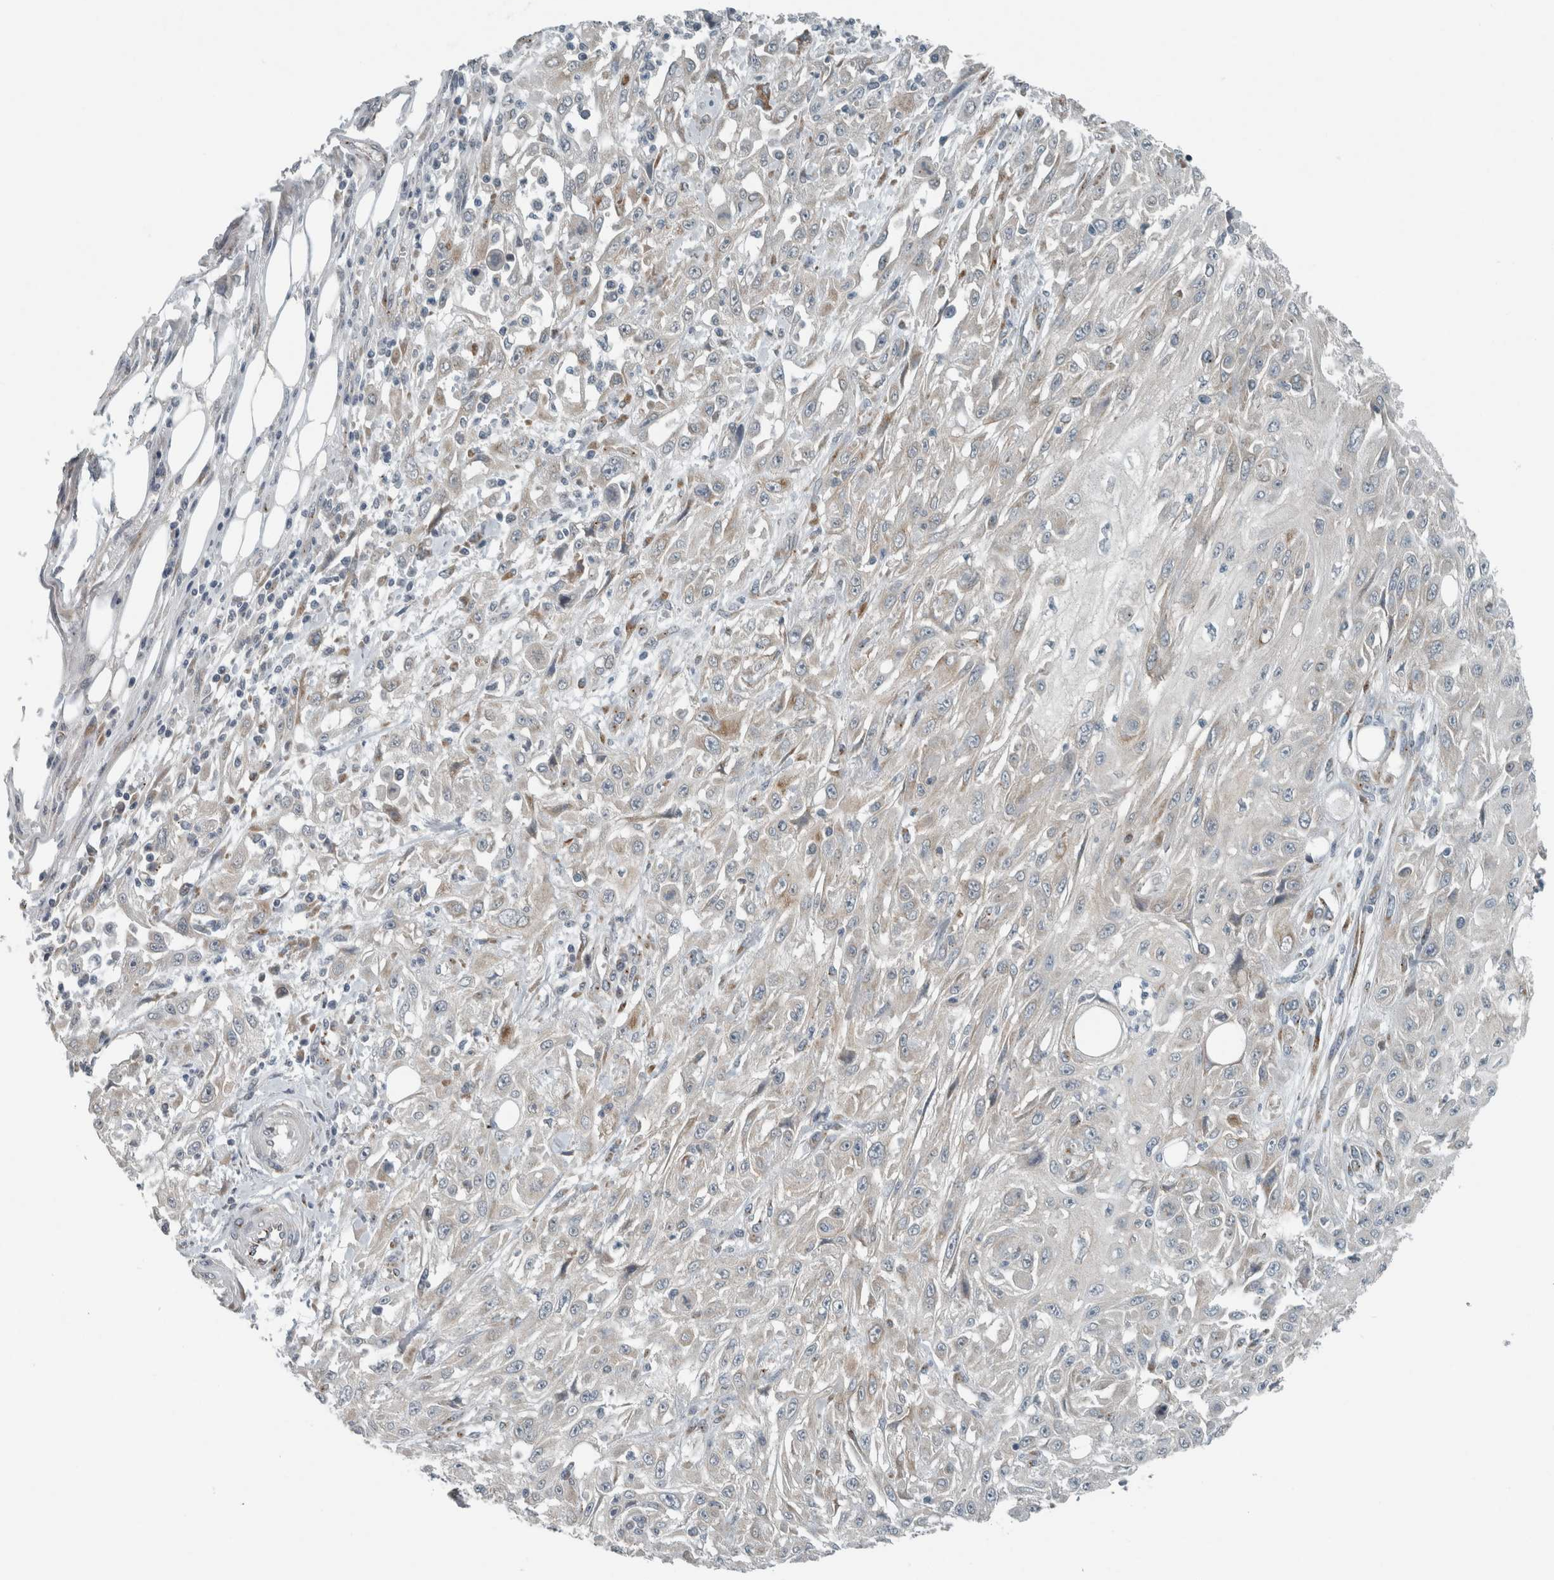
{"staining": {"intensity": "weak", "quantity": "25%-75%", "location": "cytoplasmic/membranous"}, "tissue": "skin cancer", "cell_type": "Tumor cells", "image_type": "cancer", "snomed": [{"axis": "morphology", "description": "Squamous cell carcinoma, NOS"}, {"axis": "morphology", "description": "Squamous cell carcinoma, metastatic, NOS"}, {"axis": "topography", "description": "Skin"}, {"axis": "topography", "description": "Lymph node"}], "caption": "About 25%-75% of tumor cells in human skin metastatic squamous cell carcinoma exhibit weak cytoplasmic/membranous protein expression as visualized by brown immunohistochemical staining.", "gene": "KIF1C", "patient": {"sex": "male", "age": 75}}